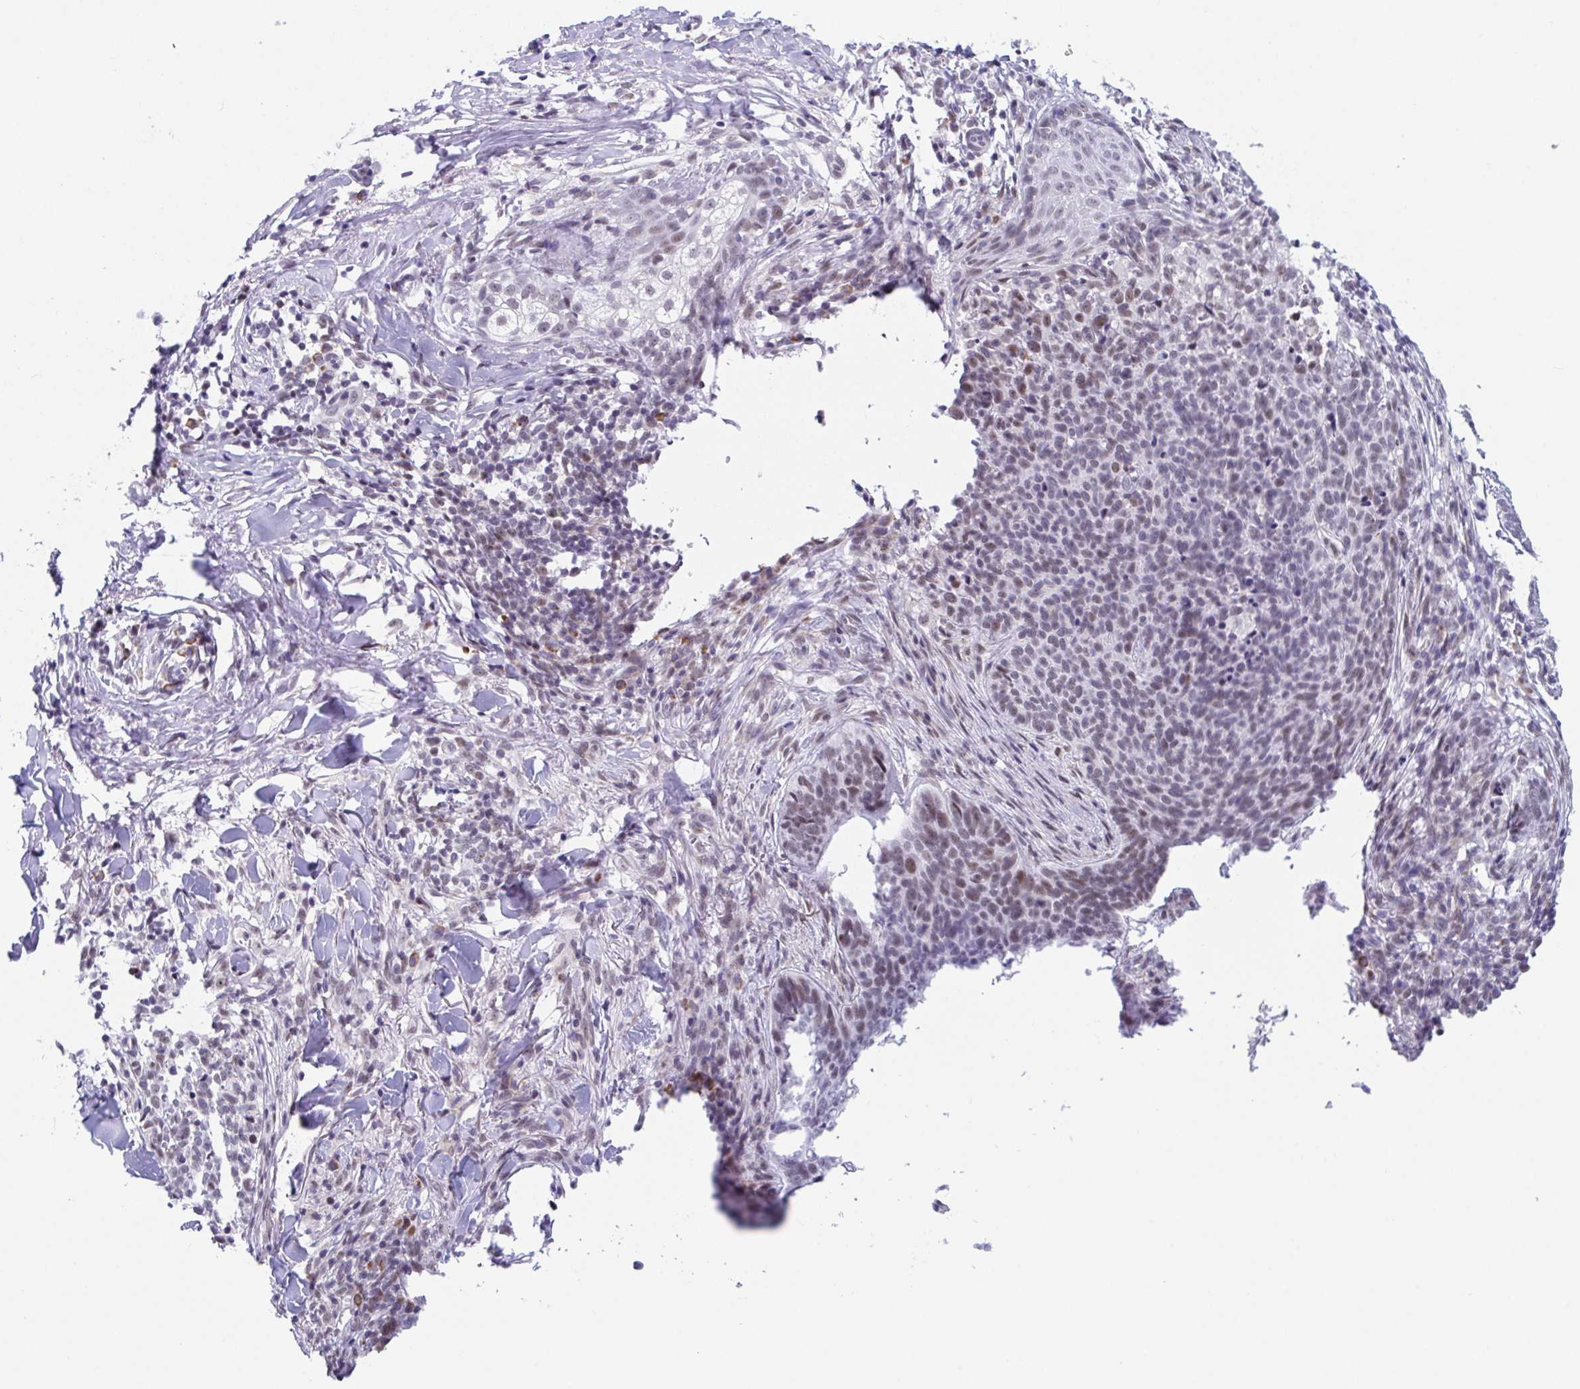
{"staining": {"intensity": "weak", "quantity": "<25%", "location": "nuclear"}, "tissue": "skin cancer", "cell_type": "Tumor cells", "image_type": "cancer", "snomed": [{"axis": "morphology", "description": "Basal cell carcinoma"}, {"axis": "topography", "description": "Skin"}, {"axis": "topography", "description": "Skin of face"}], "caption": "This is a photomicrograph of immunohistochemistry (IHC) staining of basal cell carcinoma (skin), which shows no expression in tumor cells.", "gene": "WDR72", "patient": {"sex": "male", "age": 56}}